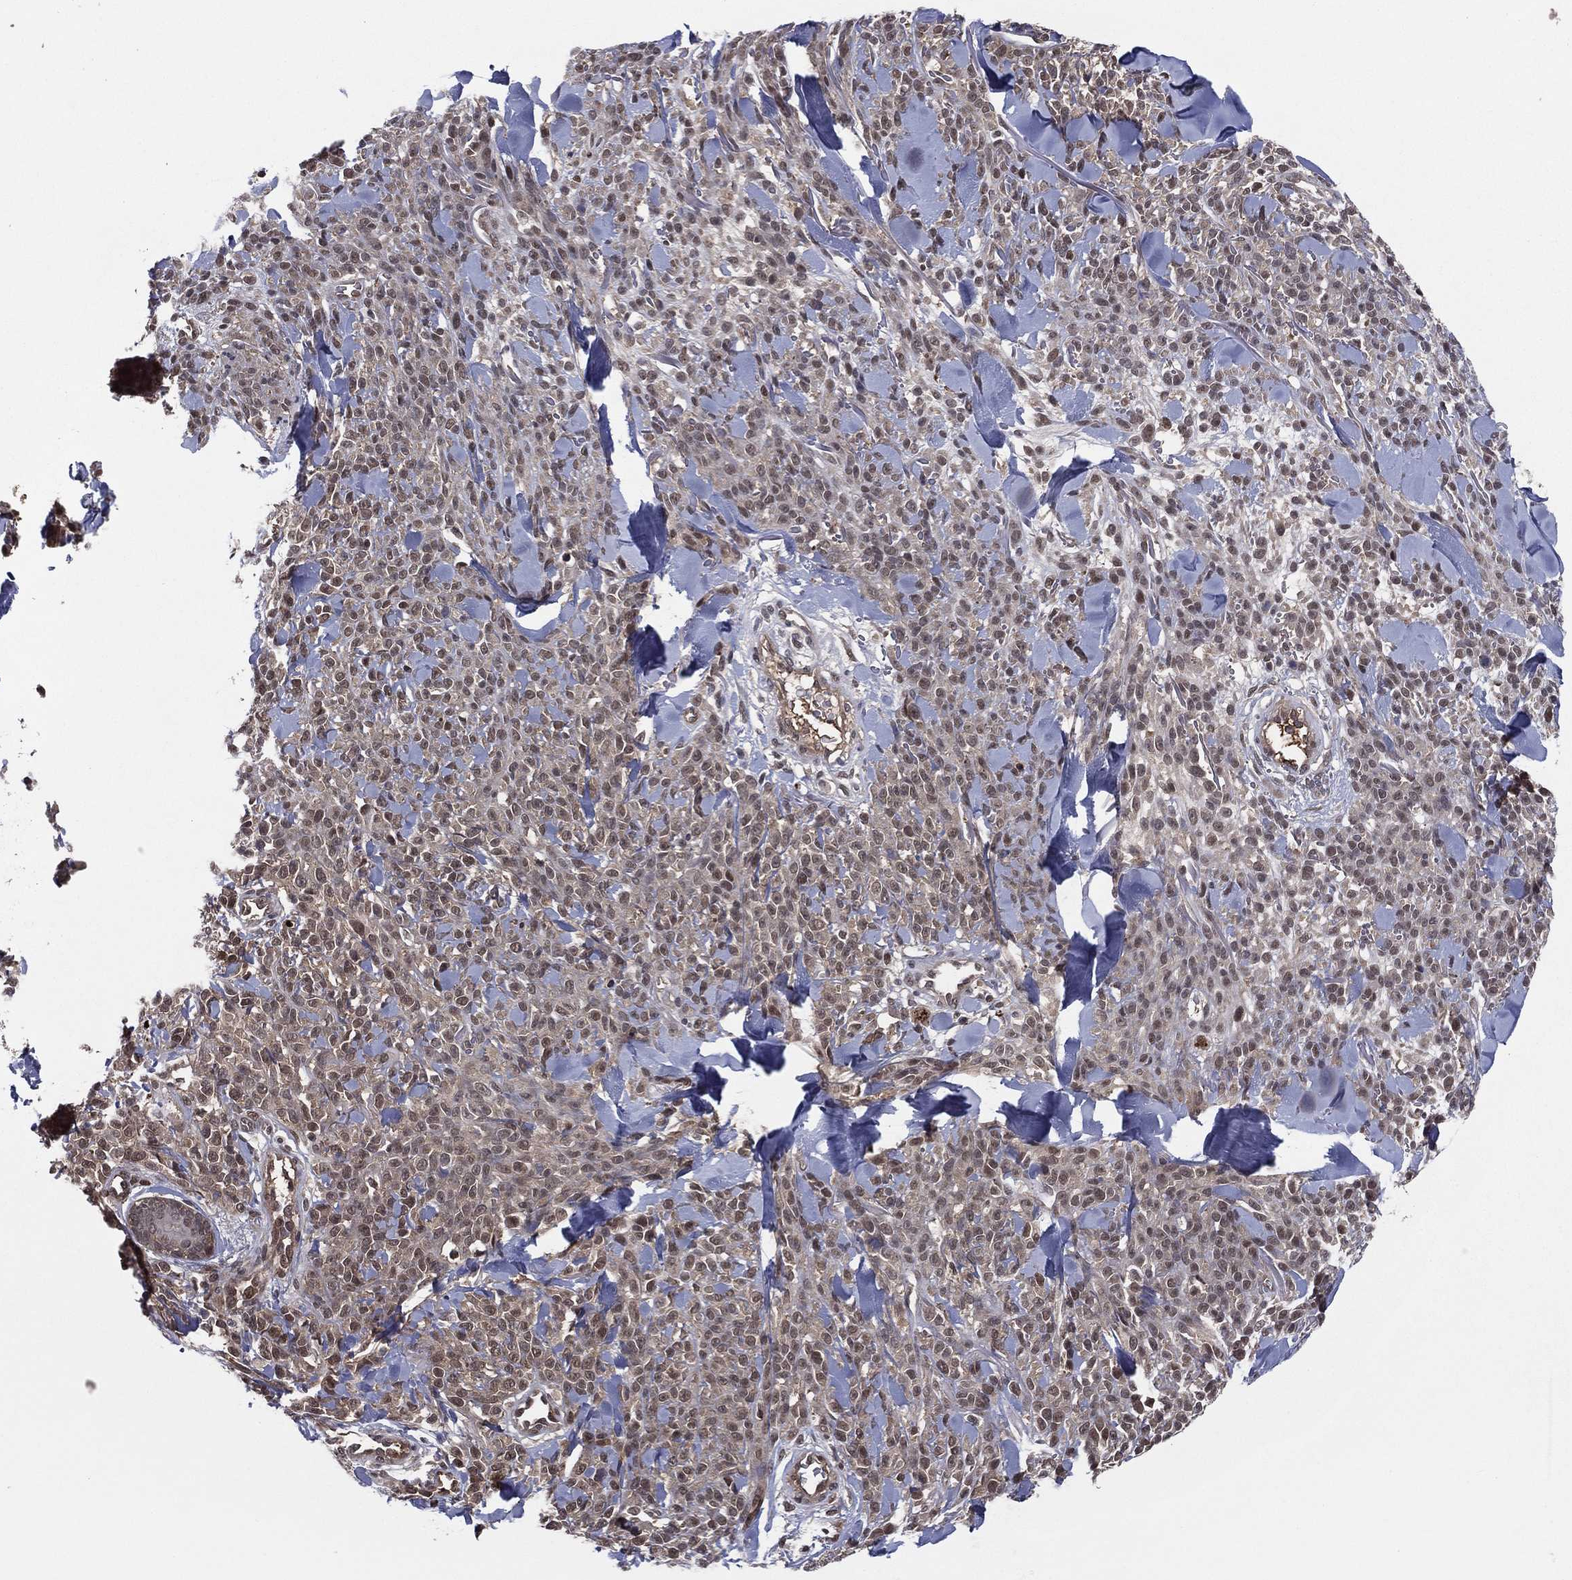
{"staining": {"intensity": "moderate", "quantity": "25%-75%", "location": "nuclear"}, "tissue": "melanoma", "cell_type": "Tumor cells", "image_type": "cancer", "snomed": [{"axis": "morphology", "description": "Malignant melanoma, NOS"}, {"axis": "topography", "description": "Skin"}, {"axis": "topography", "description": "Skin of trunk"}], "caption": "A micrograph of human malignant melanoma stained for a protein reveals moderate nuclear brown staining in tumor cells.", "gene": "ICOSLG", "patient": {"sex": "male", "age": 74}}